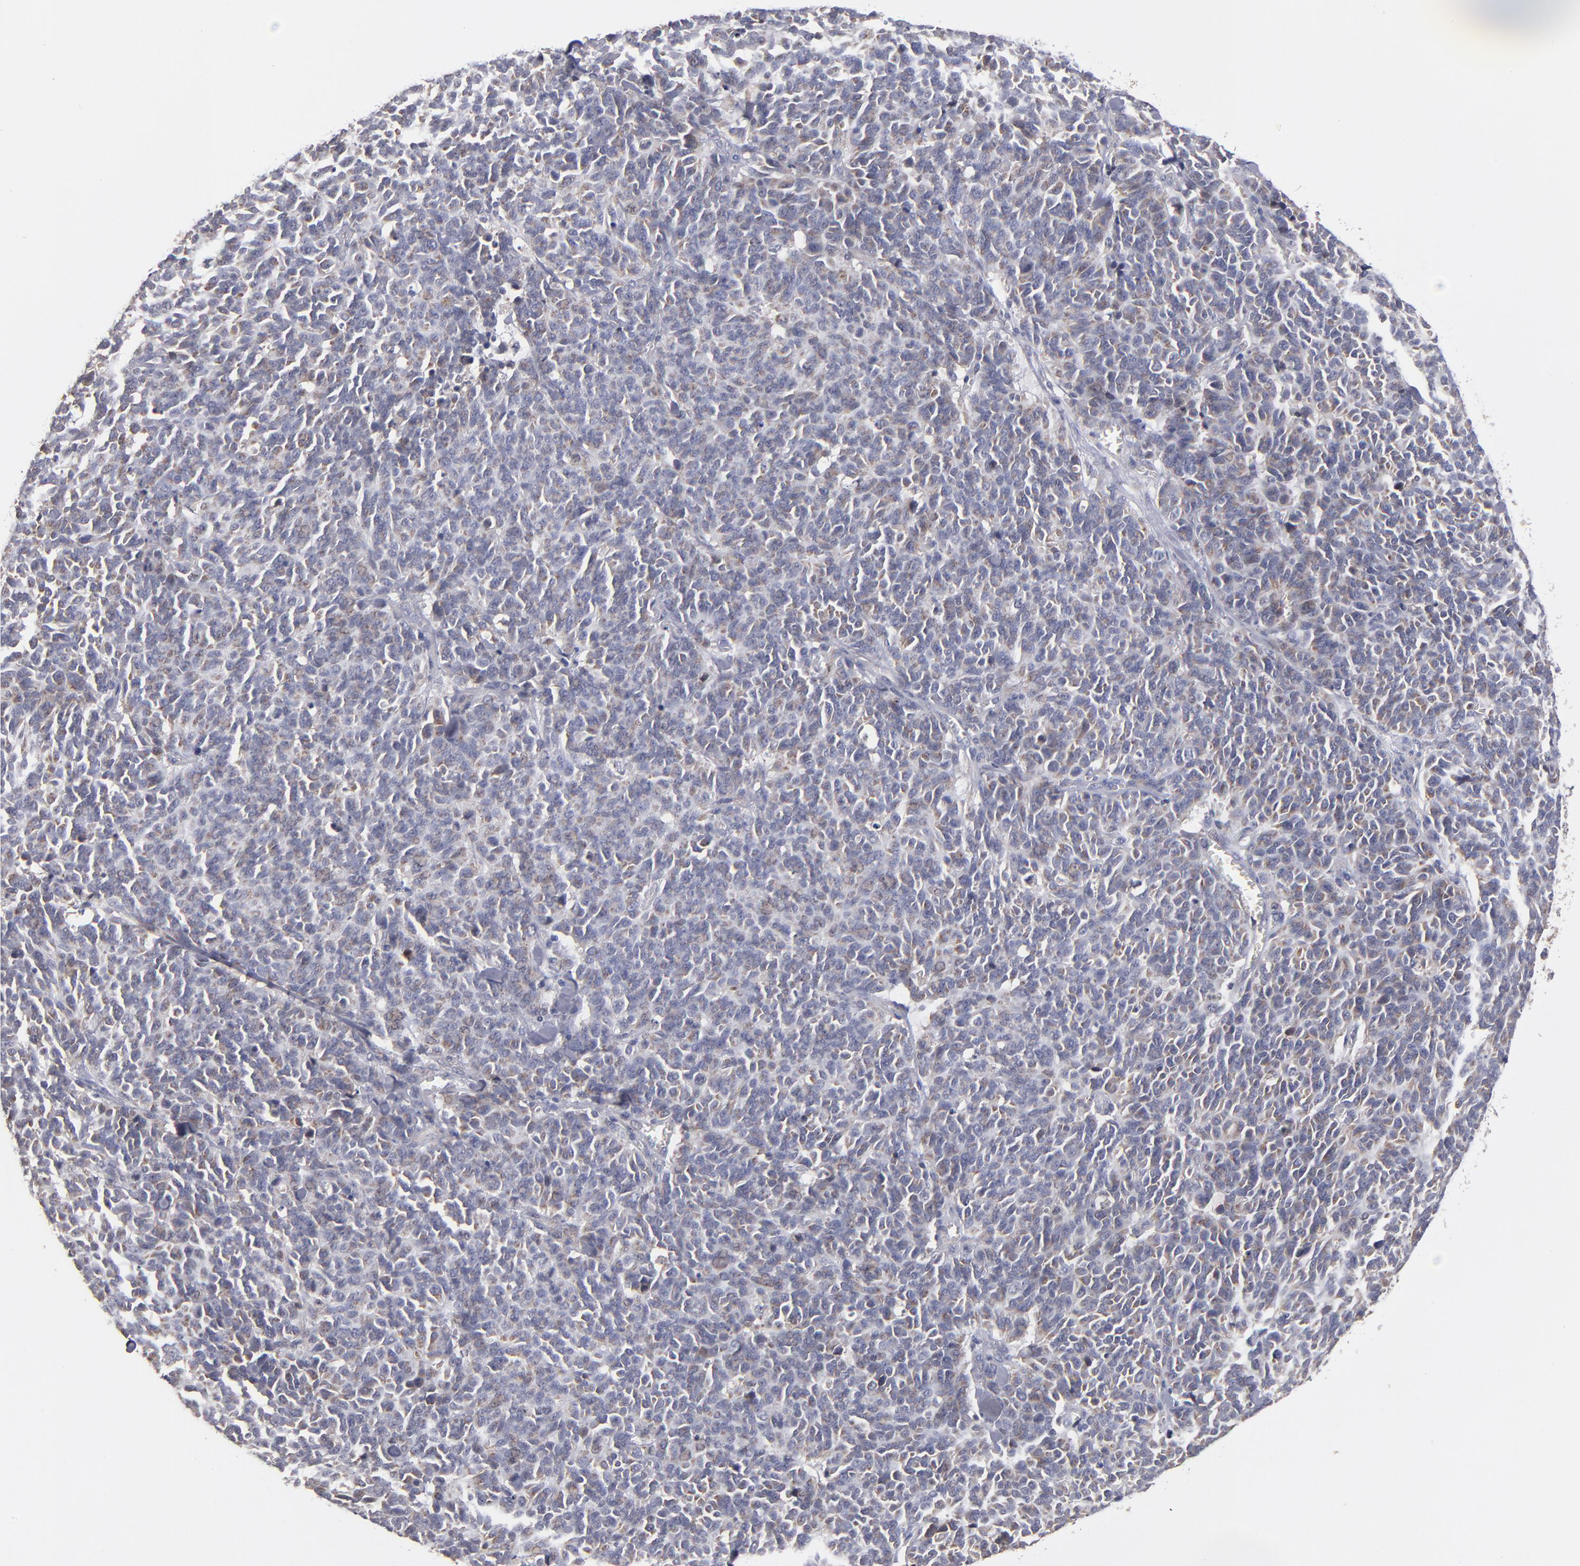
{"staining": {"intensity": "negative", "quantity": "none", "location": "none"}, "tissue": "lung cancer", "cell_type": "Tumor cells", "image_type": "cancer", "snomed": [{"axis": "morphology", "description": "Neoplasm, malignant, NOS"}, {"axis": "topography", "description": "Lung"}], "caption": "Image shows no significant protein staining in tumor cells of malignant neoplasm (lung).", "gene": "EXD2", "patient": {"sex": "female", "age": 58}}